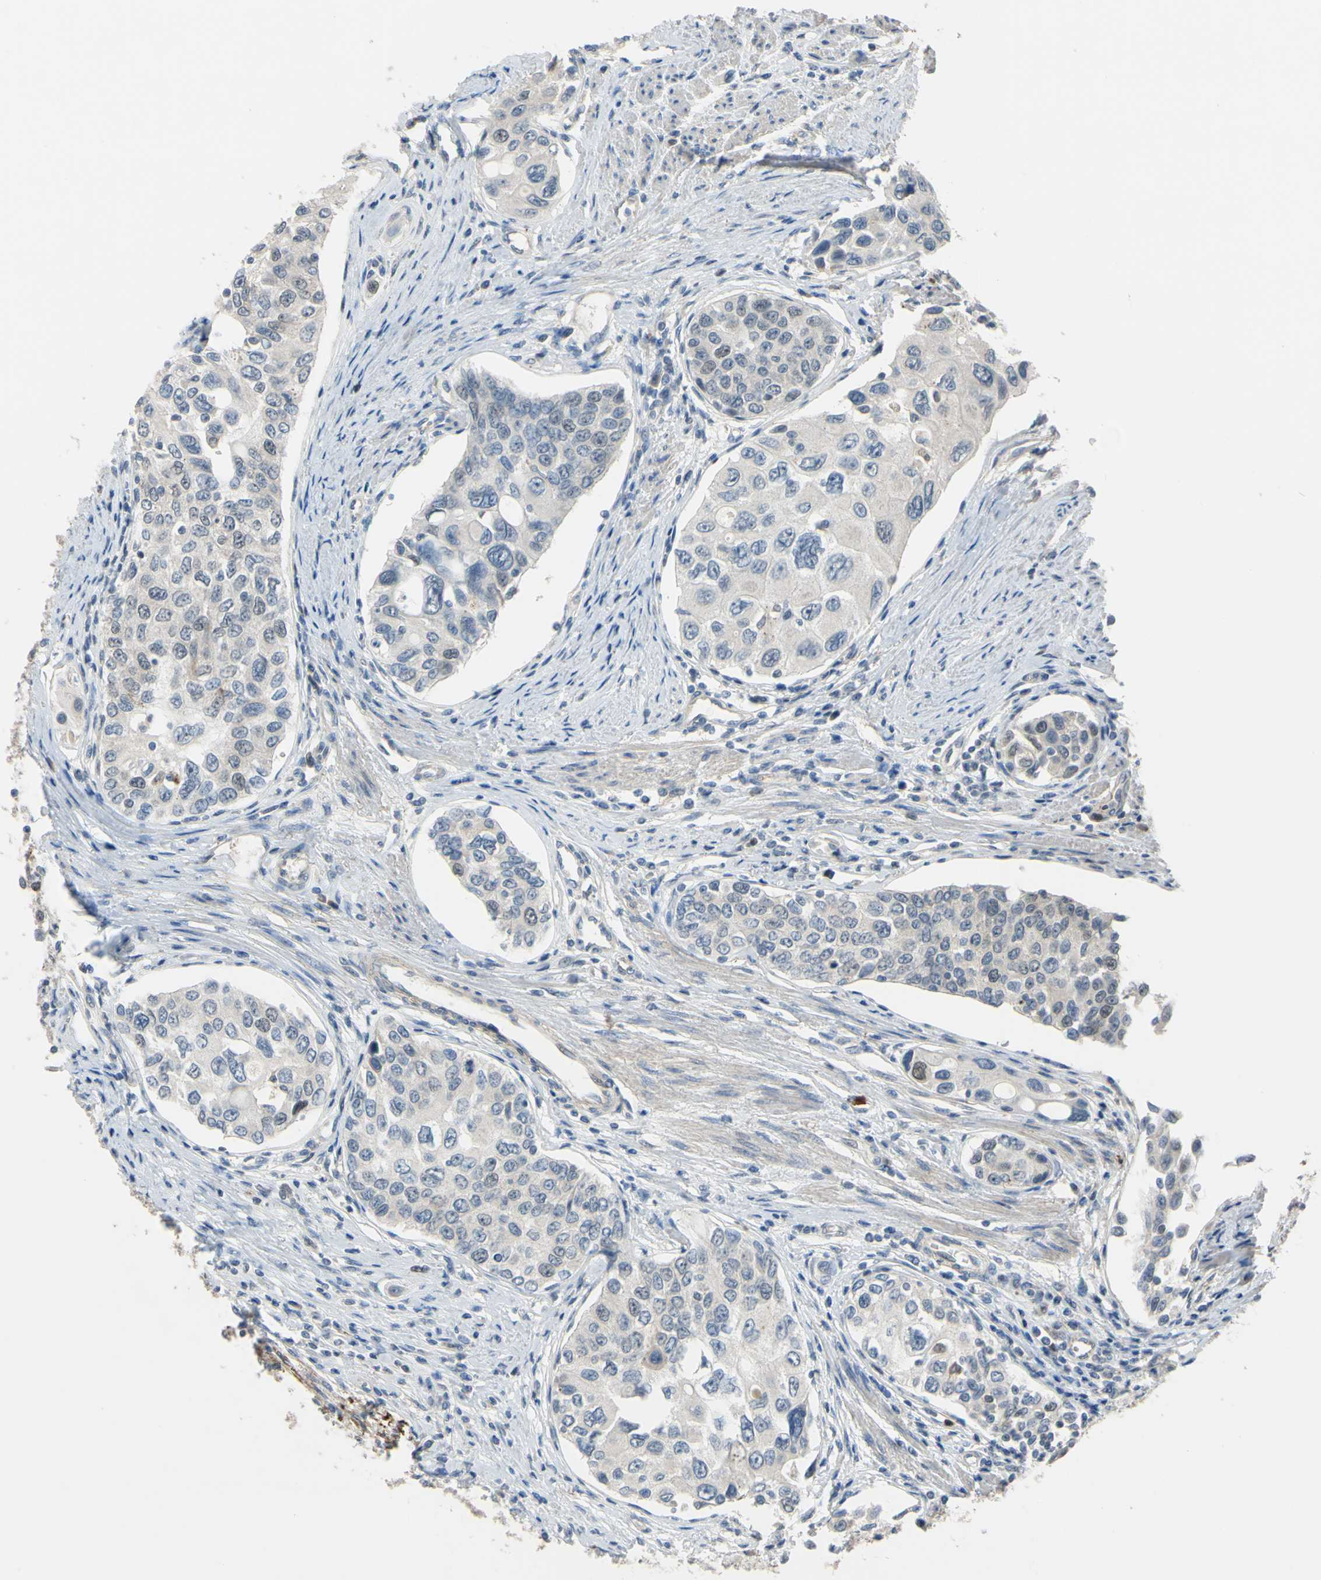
{"staining": {"intensity": "negative", "quantity": "none", "location": "none"}, "tissue": "urothelial cancer", "cell_type": "Tumor cells", "image_type": "cancer", "snomed": [{"axis": "morphology", "description": "Urothelial carcinoma, High grade"}, {"axis": "topography", "description": "Urinary bladder"}], "caption": "DAB immunohistochemical staining of human urothelial cancer shows no significant expression in tumor cells.", "gene": "LHX9", "patient": {"sex": "female", "age": 56}}